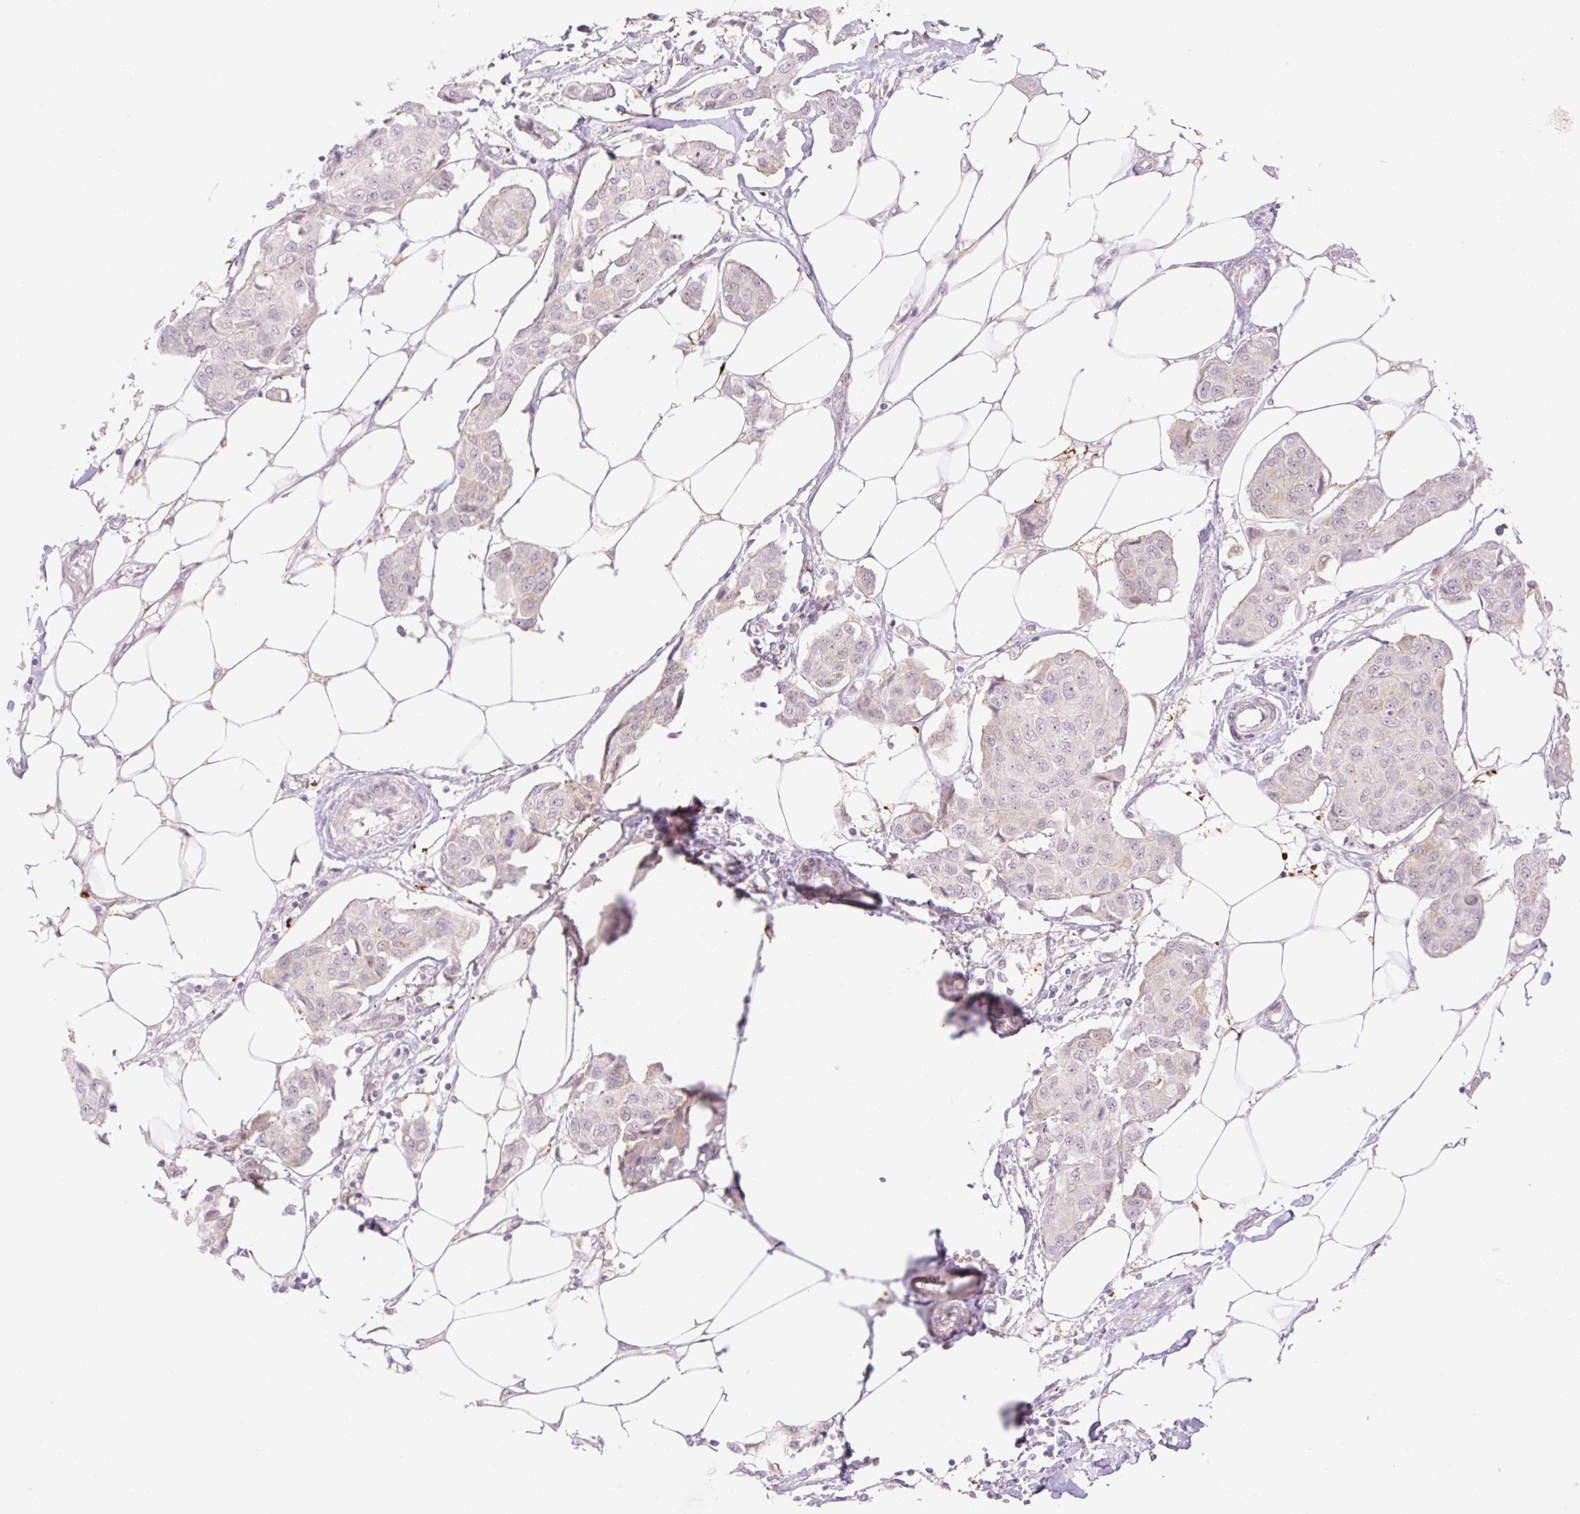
{"staining": {"intensity": "moderate", "quantity": "<25%", "location": "cytoplasmic/membranous,nuclear"}, "tissue": "breast cancer", "cell_type": "Tumor cells", "image_type": "cancer", "snomed": [{"axis": "morphology", "description": "Duct carcinoma"}, {"axis": "topography", "description": "Breast"}, {"axis": "topography", "description": "Lymph node"}], "caption": "Immunohistochemical staining of breast cancer (intraductal carcinoma) exhibits low levels of moderate cytoplasmic/membranous and nuclear expression in about <25% of tumor cells.", "gene": "ZFP41", "patient": {"sex": "female", "age": 80}}